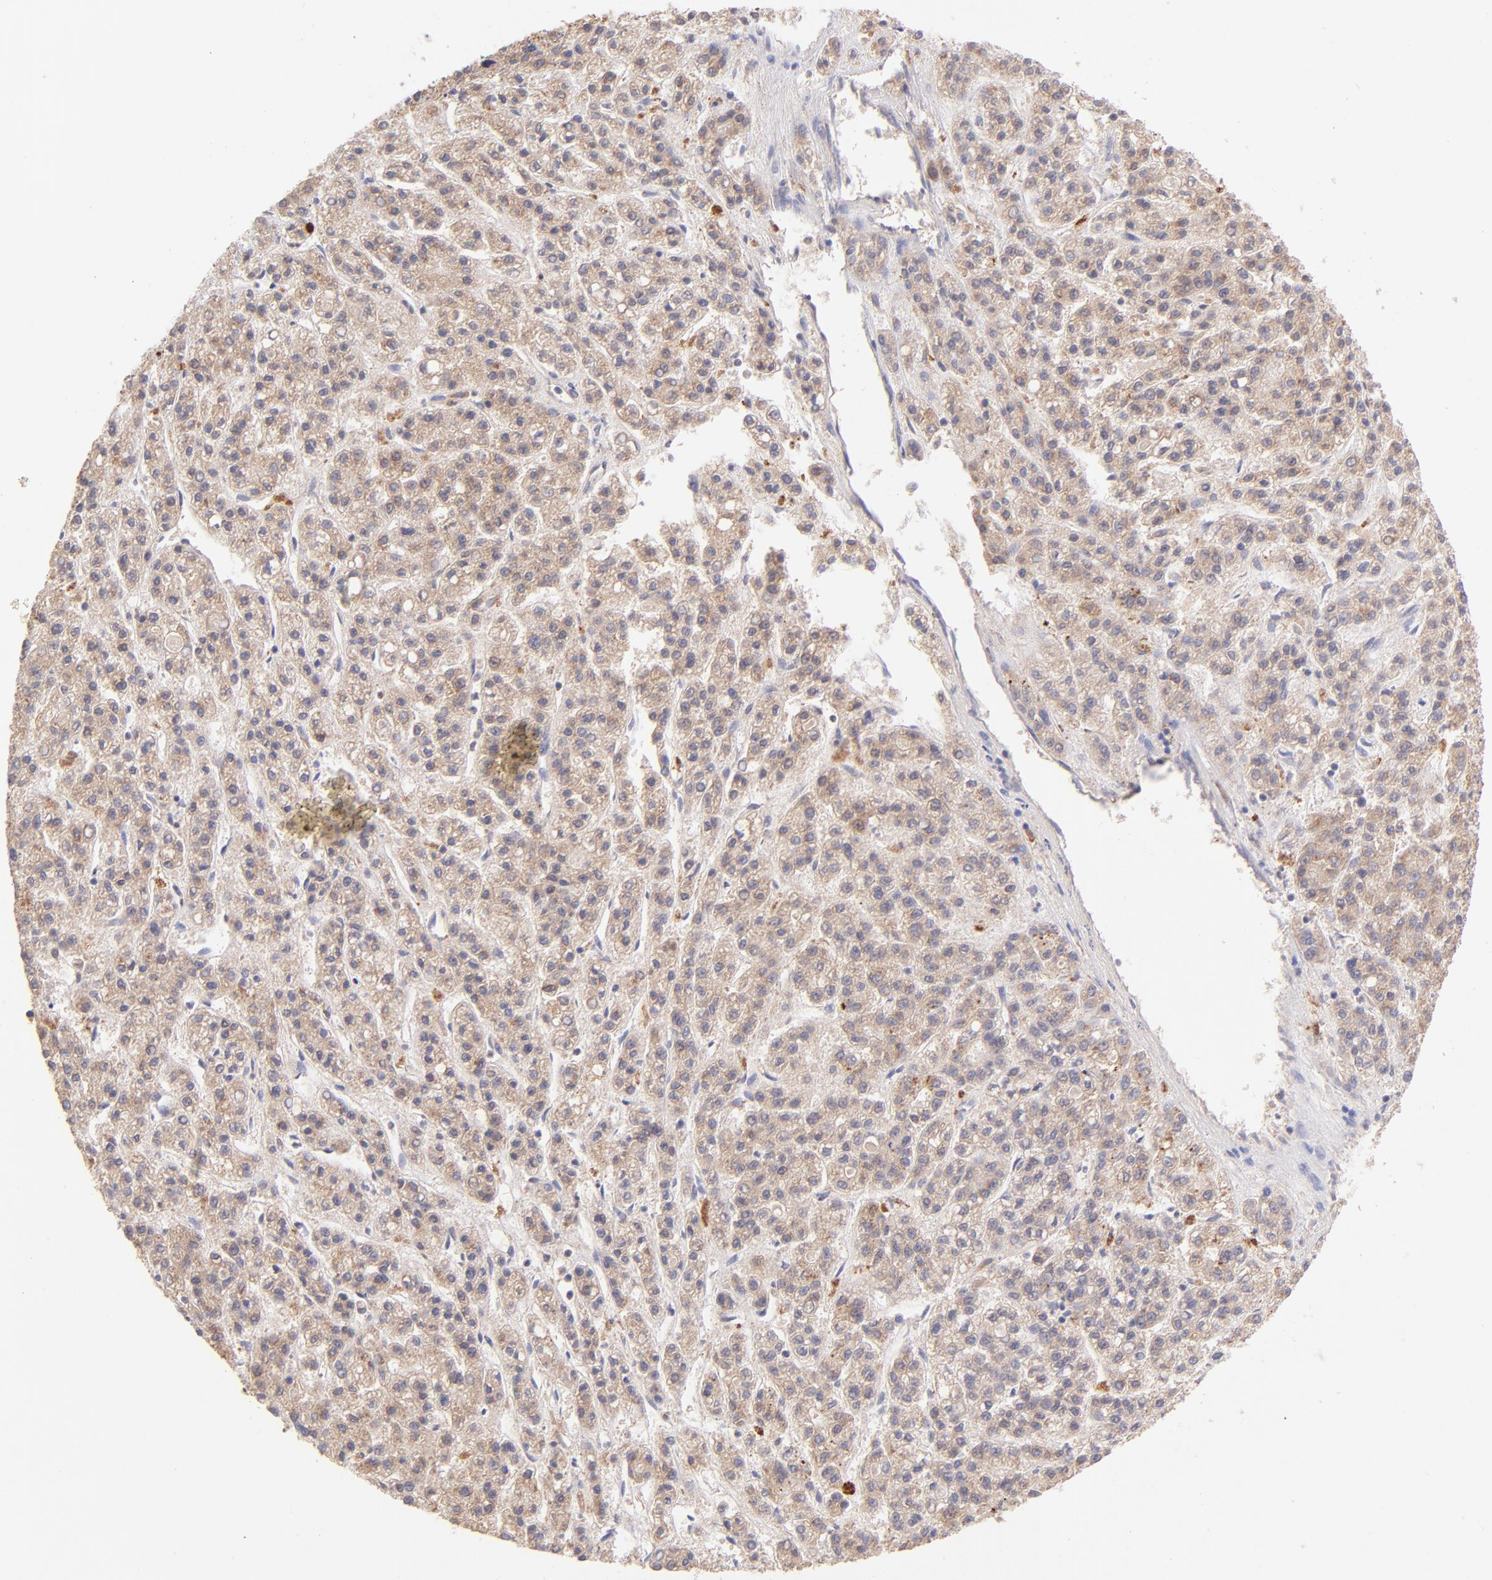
{"staining": {"intensity": "moderate", "quantity": ">75%", "location": "cytoplasmic/membranous"}, "tissue": "liver cancer", "cell_type": "Tumor cells", "image_type": "cancer", "snomed": [{"axis": "morphology", "description": "Carcinoma, Hepatocellular, NOS"}, {"axis": "topography", "description": "Liver"}], "caption": "Brown immunohistochemical staining in liver cancer (hepatocellular carcinoma) shows moderate cytoplasmic/membranous expression in approximately >75% of tumor cells.", "gene": "RPL11", "patient": {"sex": "male", "age": 70}}